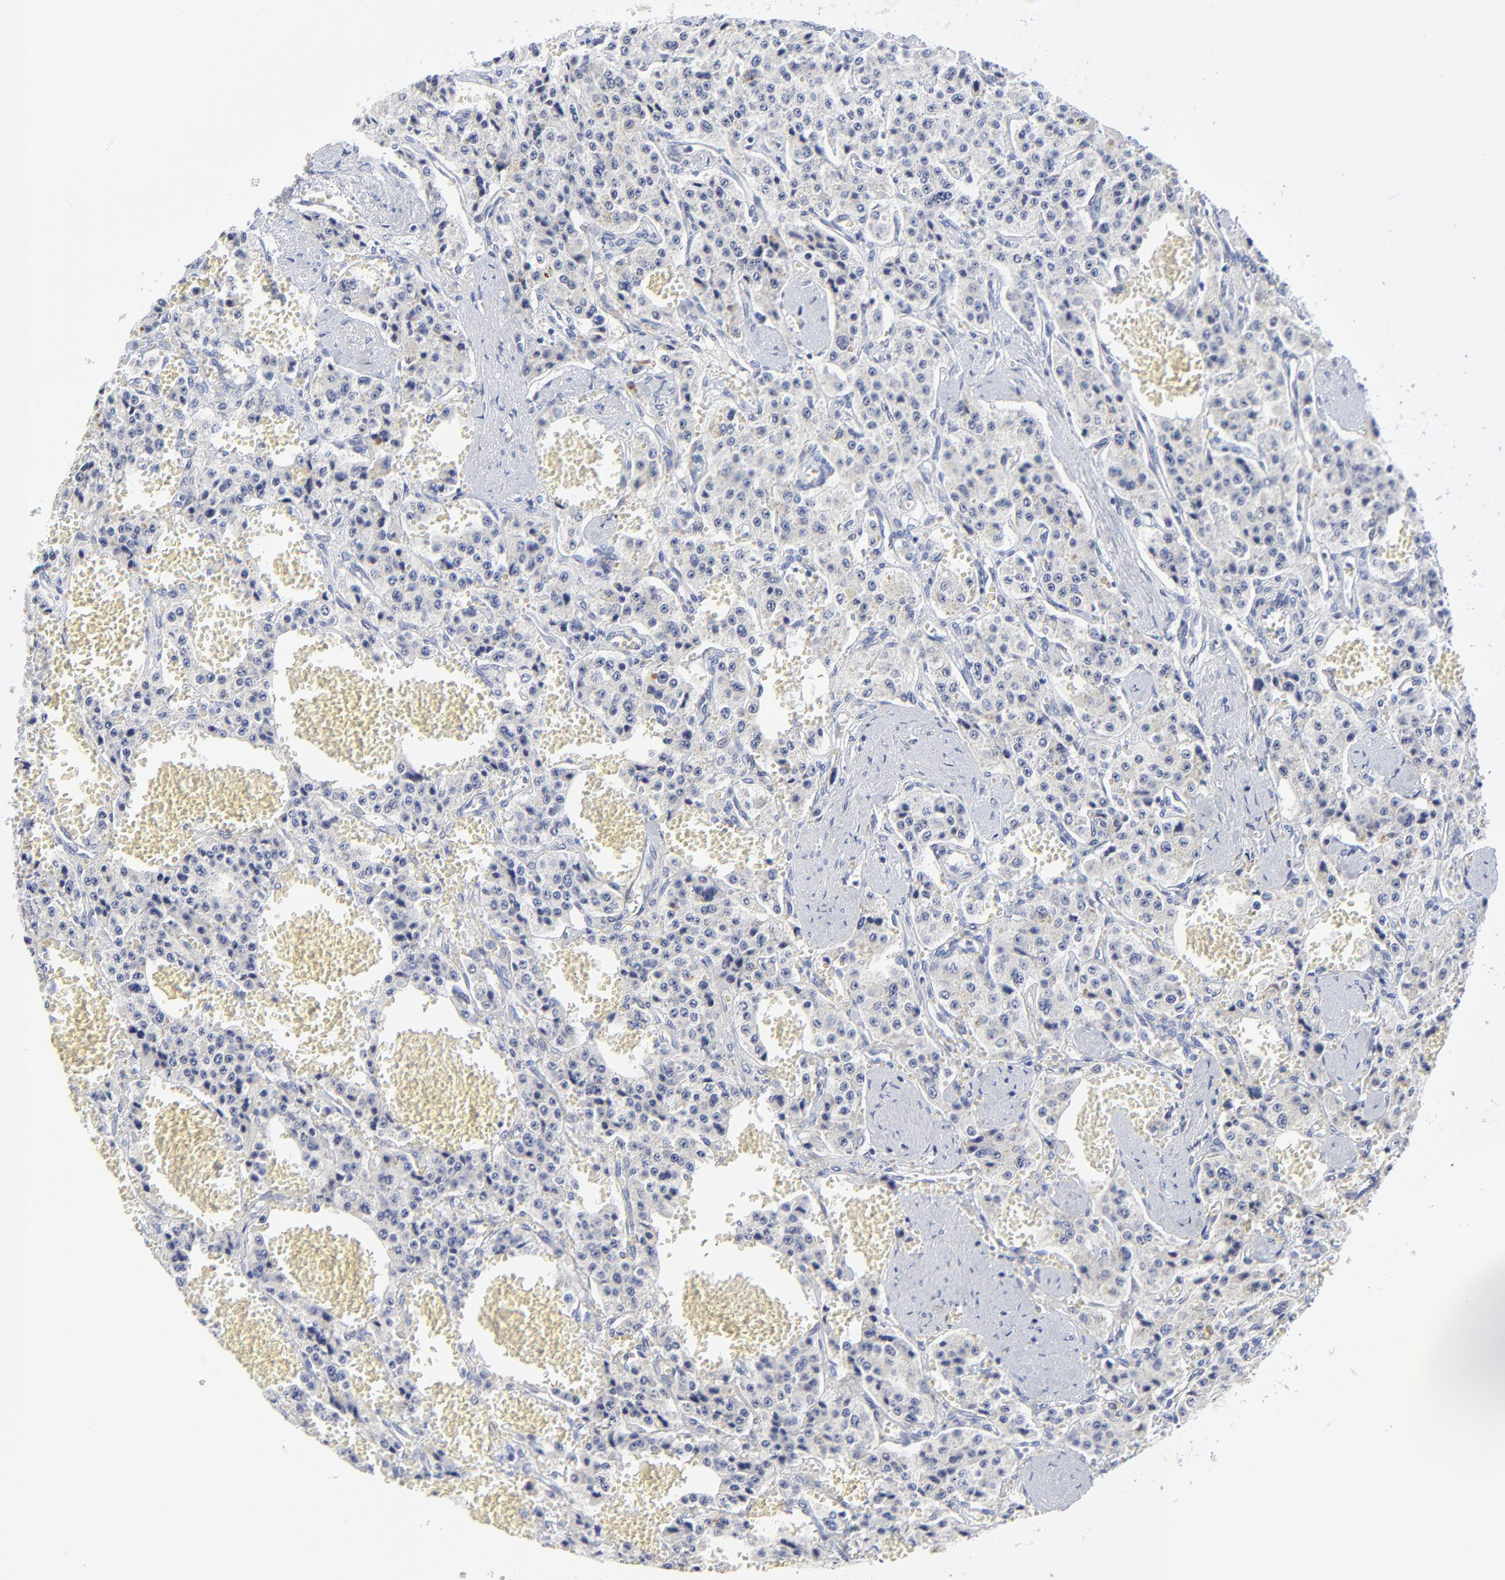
{"staining": {"intensity": "negative", "quantity": "none", "location": "none"}, "tissue": "carcinoid", "cell_type": "Tumor cells", "image_type": "cancer", "snomed": [{"axis": "morphology", "description": "Carcinoid, malignant, NOS"}, {"axis": "topography", "description": "Small intestine"}], "caption": "Immunohistochemistry (IHC) of human malignant carcinoid reveals no expression in tumor cells.", "gene": "SULT4A1", "patient": {"sex": "male", "age": 52}}